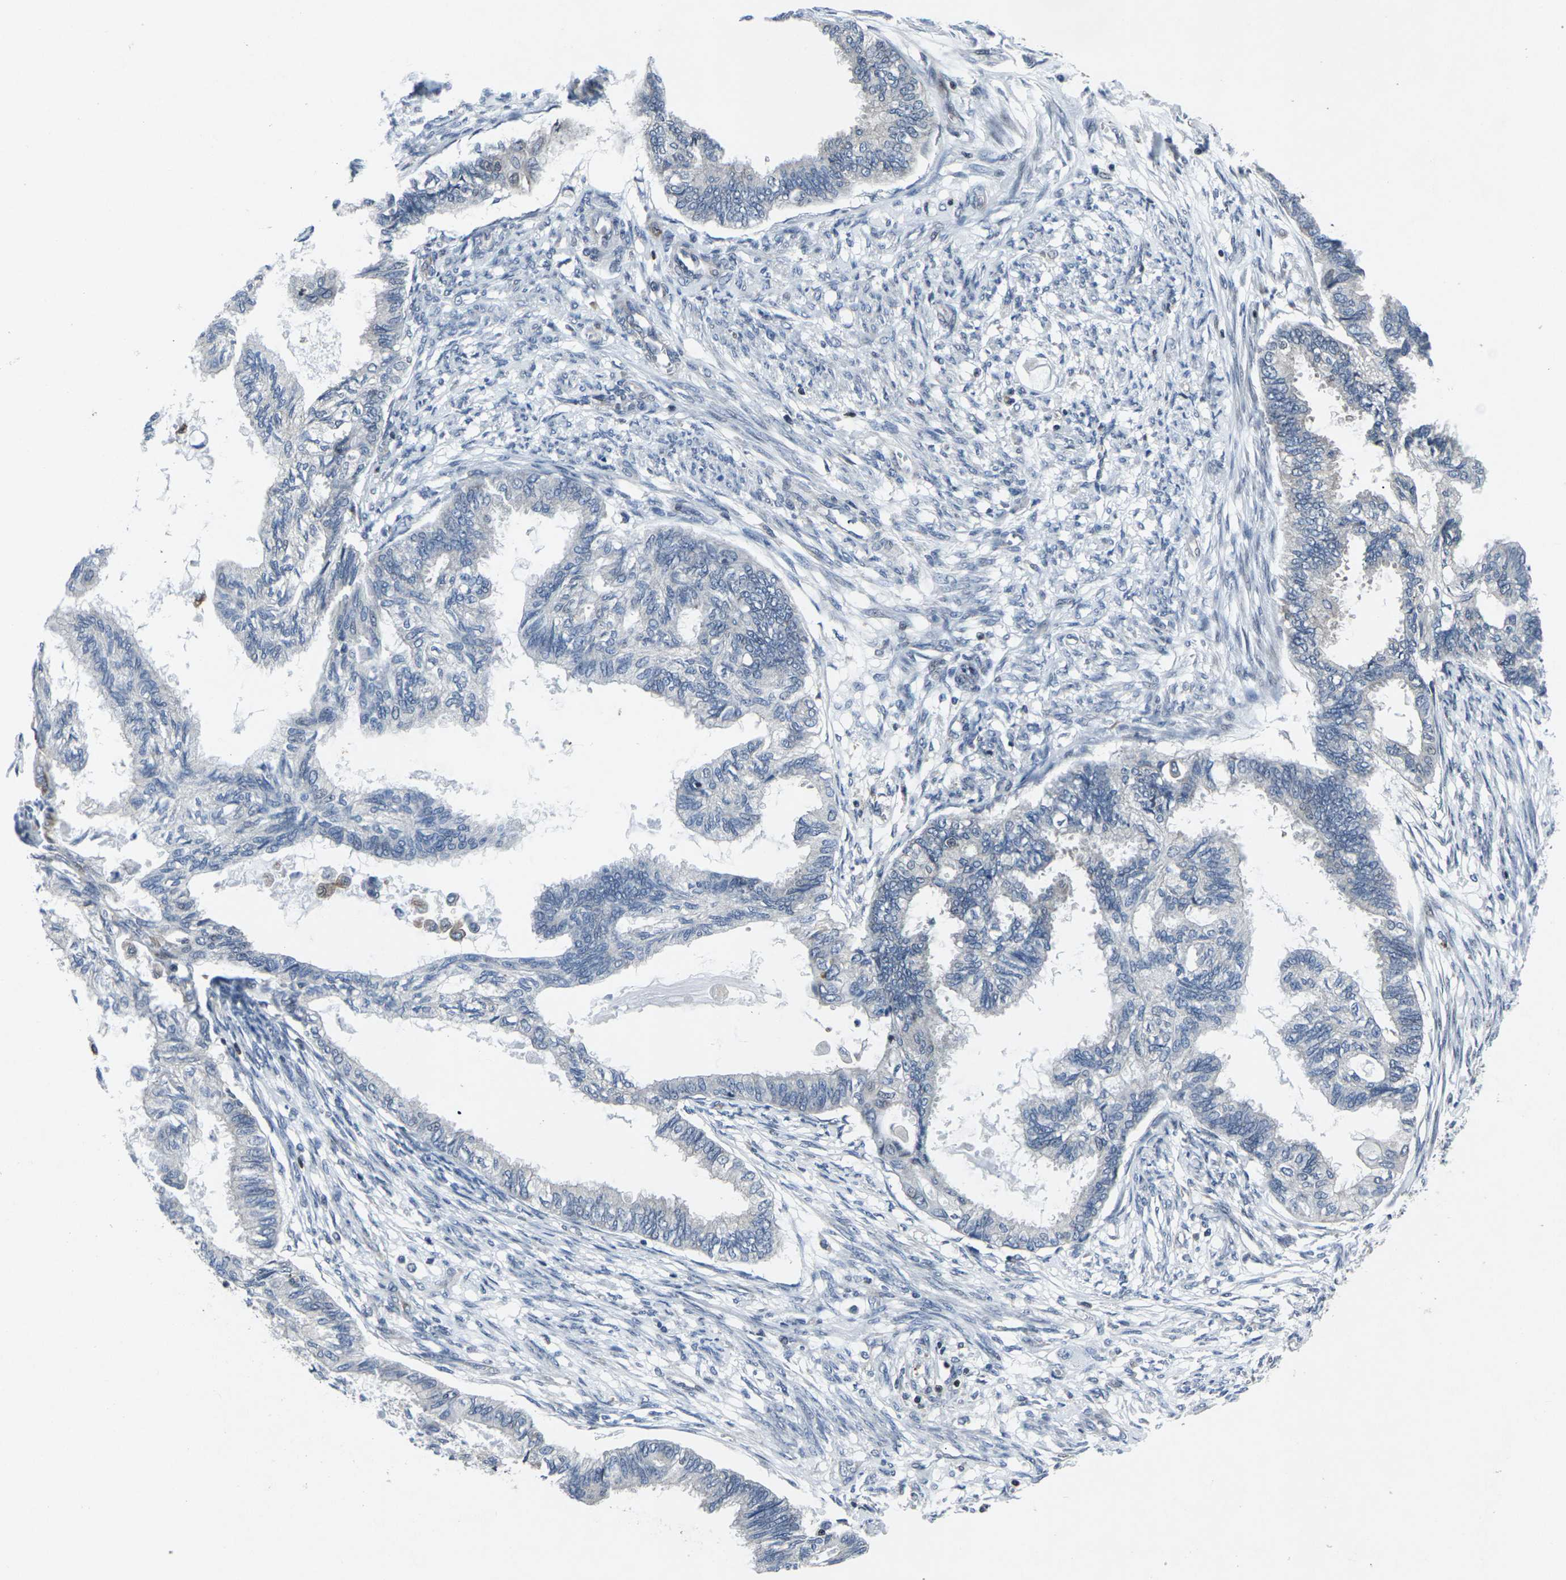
{"staining": {"intensity": "weak", "quantity": "<25%", "location": "cytoplasmic/membranous"}, "tissue": "cervical cancer", "cell_type": "Tumor cells", "image_type": "cancer", "snomed": [{"axis": "morphology", "description": "Normal tissue, NOS"}, {"axis": "morphology", "description": "Adenocarcinoma, NOS"}, {"axis": "topography", "description": "Cervix"}, {"axis": "topography", "description": "Endometrium"}], "caption": "Tumor cells are negative for brown protein staining in adenocarcinoma (cervical).", "gene": "STAT4", "patient": {"sex": "female", "age": 86}}